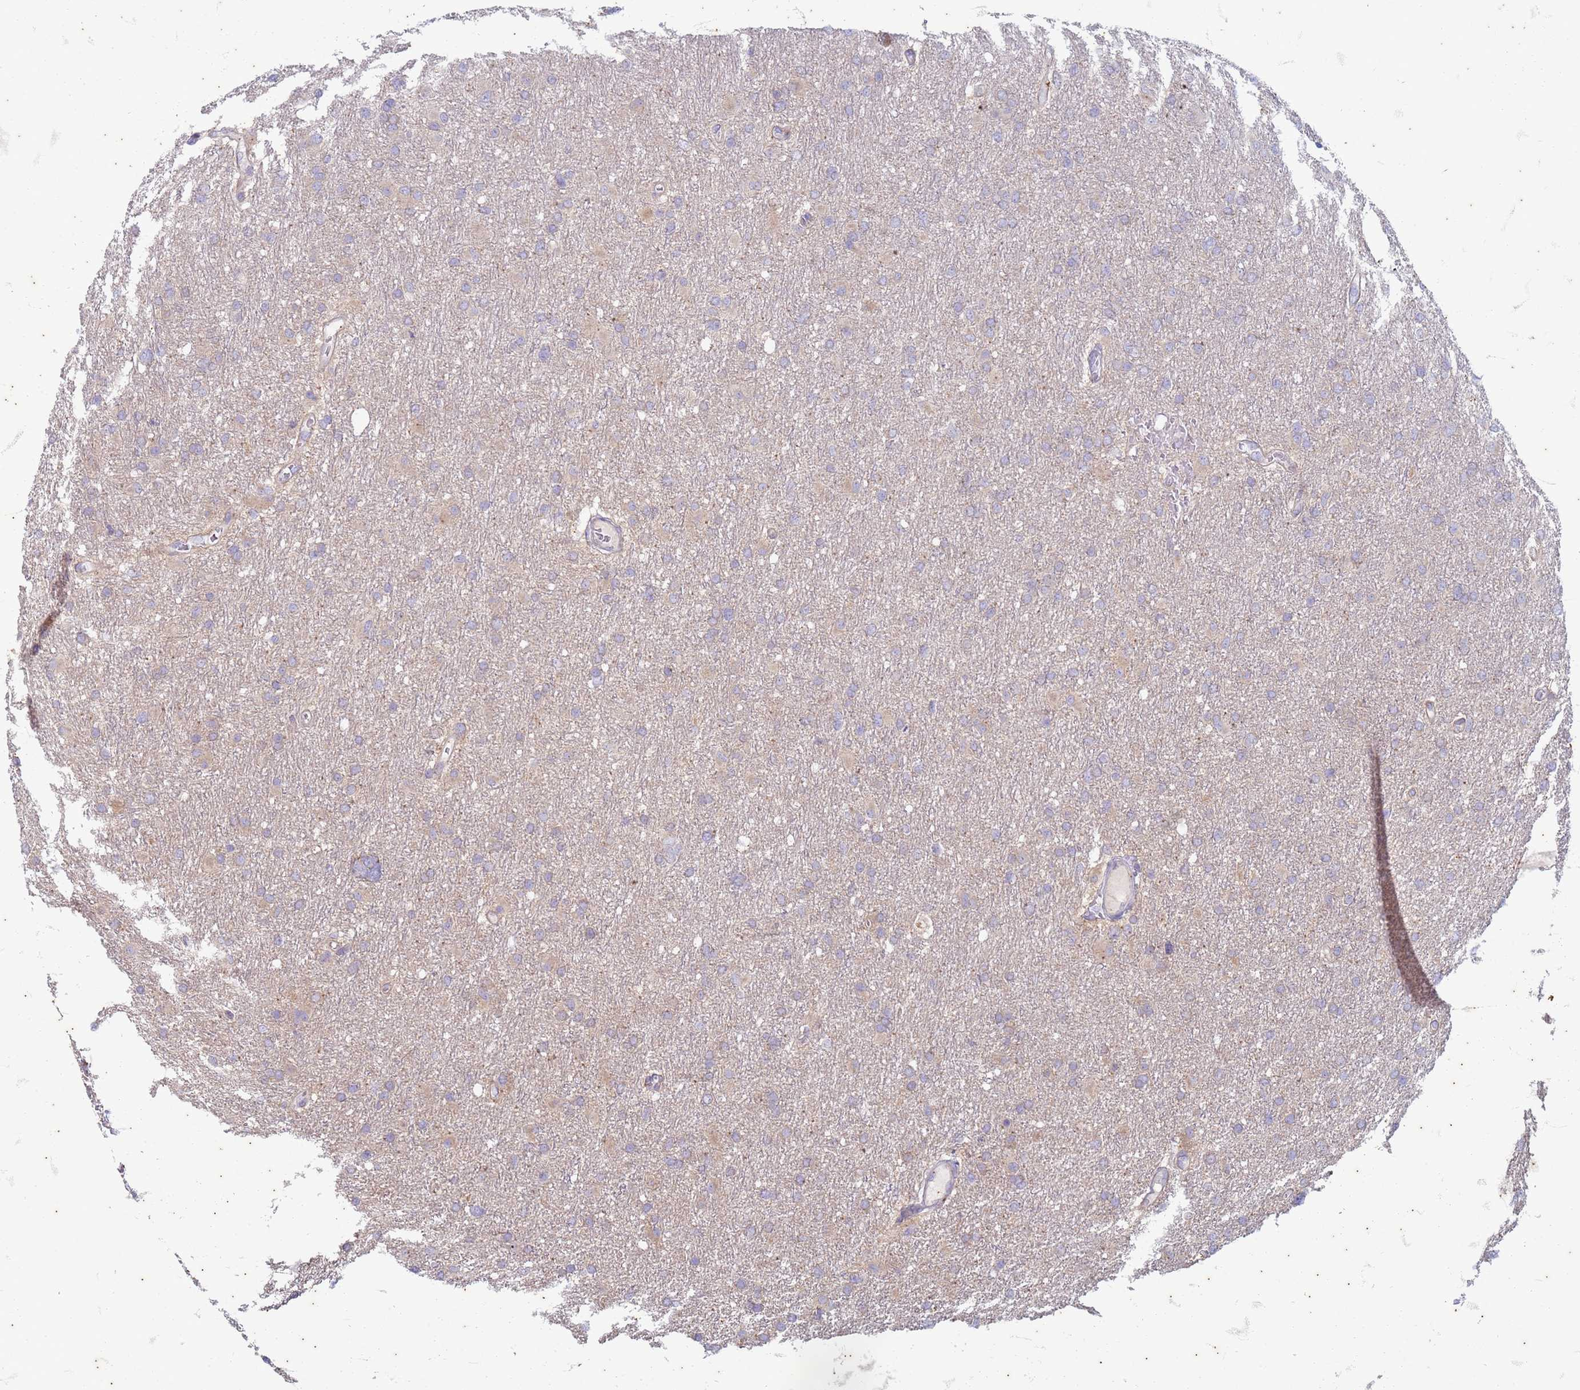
{"staining": {"intensity": "negative", "quantity": "none", "location": "none"}, "tissue": "glioma", "cell_type": "Tumor cells", "image_type": "cancer", "snomed": [{"axis": "morphology", "description": "Glioma, malignant, High grade"}, {"axis": "topography", "description": "Cerebral cortex"}], "caption": "There is no significant staining in tumor cells of malignant glioma (high-grade). Nuclei are stained in blue.", "gene": "SUCO", "patient": {"sex": "female", "age": 36}}